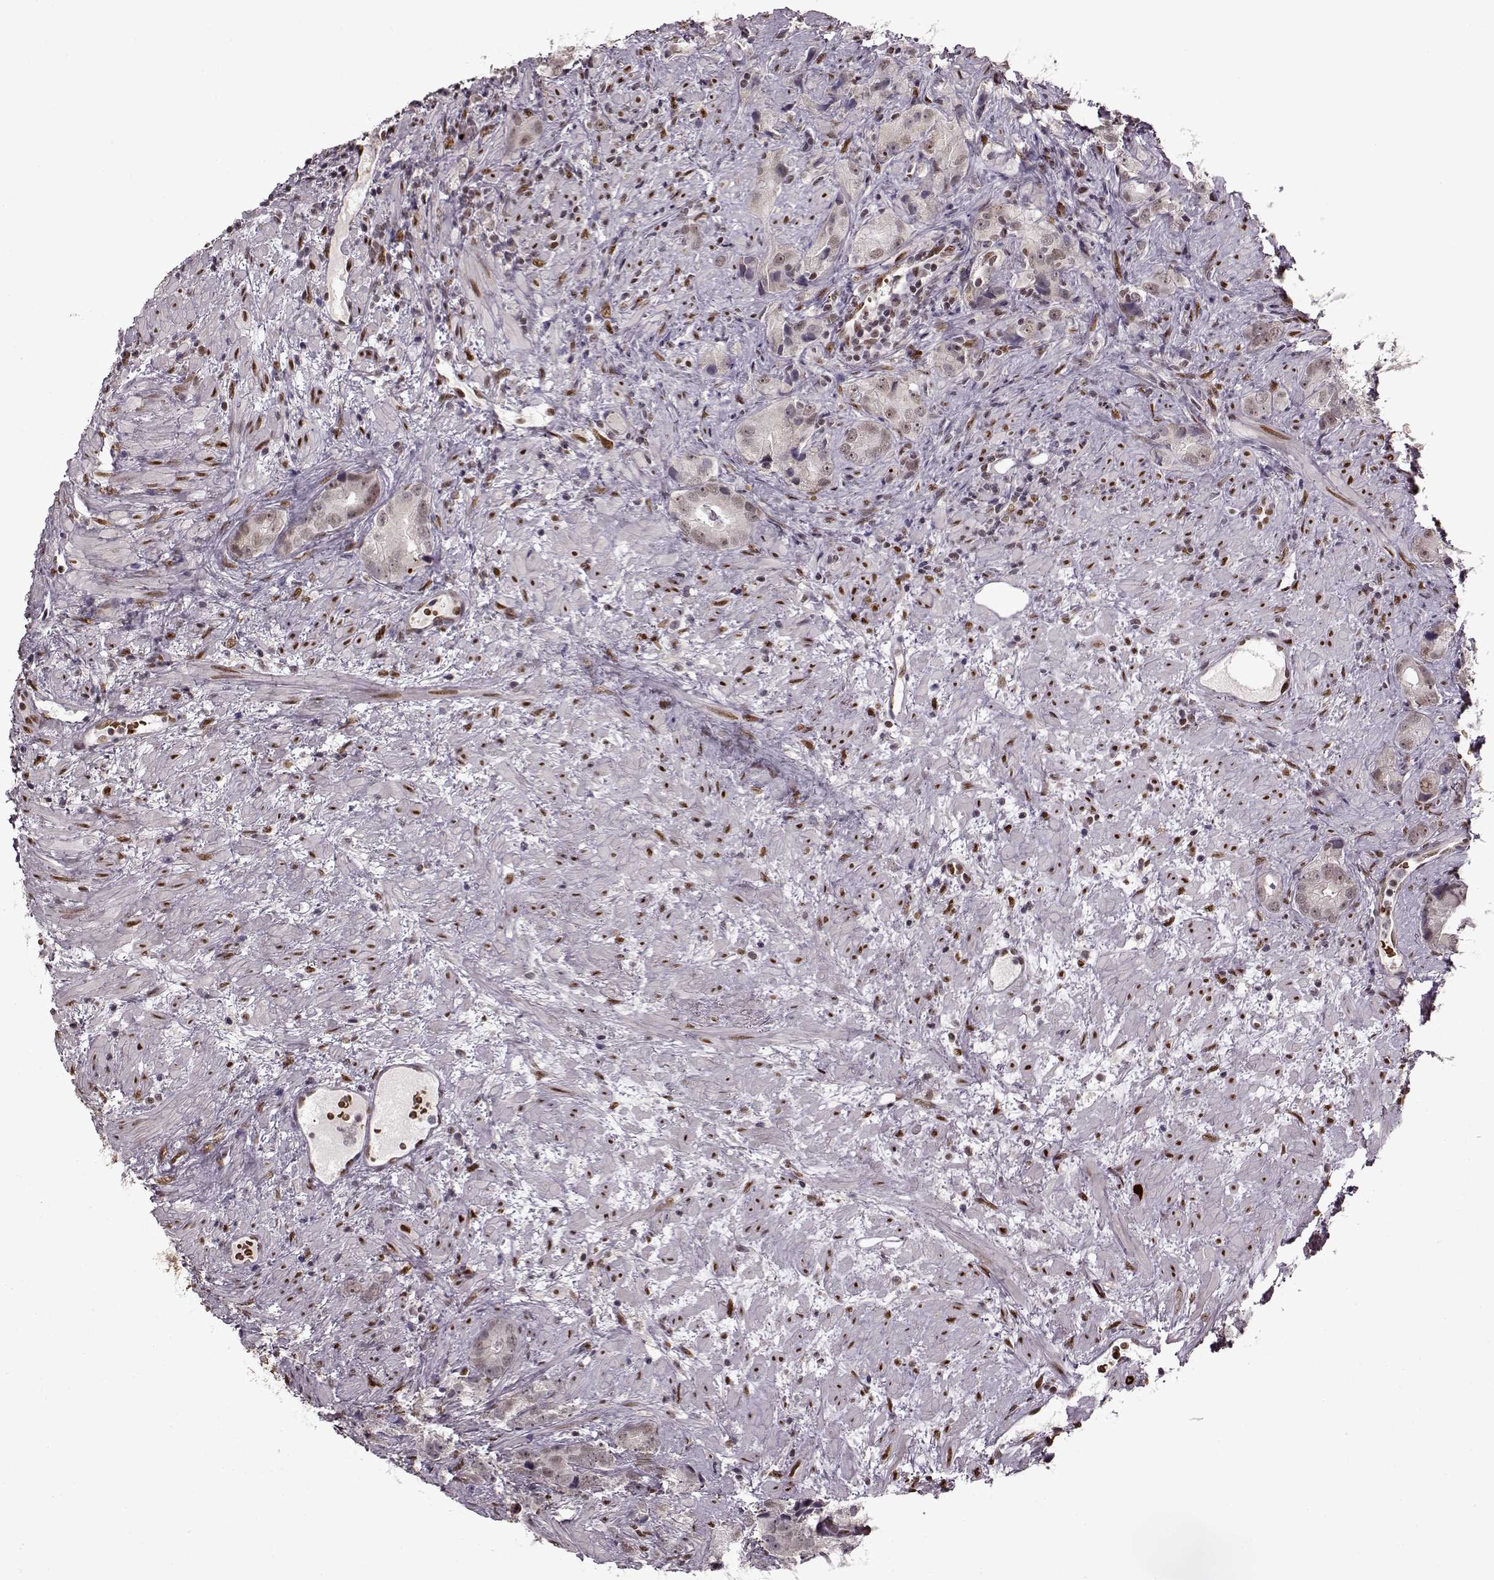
{"staining": {"intensity": "weak", "quantity": ">75%", "location": "nuclear"}, "tissue": "prostate cancer", "cell_type": "Tumor cells", "image_type": "cancer", "snomed": [{"axis": "morphology", "description": "Adenocarcinoma, High grade"}, {"axis": "topography", "description": "Prostate"}], "caption": "A high-resolution photomicrograph shows immunohistochemistry (IHC) staining of prostate high-grade adenocarcinoma, which reveals weak nuclear expression in about >75% of tumor cells.", "gene": "FTO", "patient": {"sex": "male", "age": 90}}